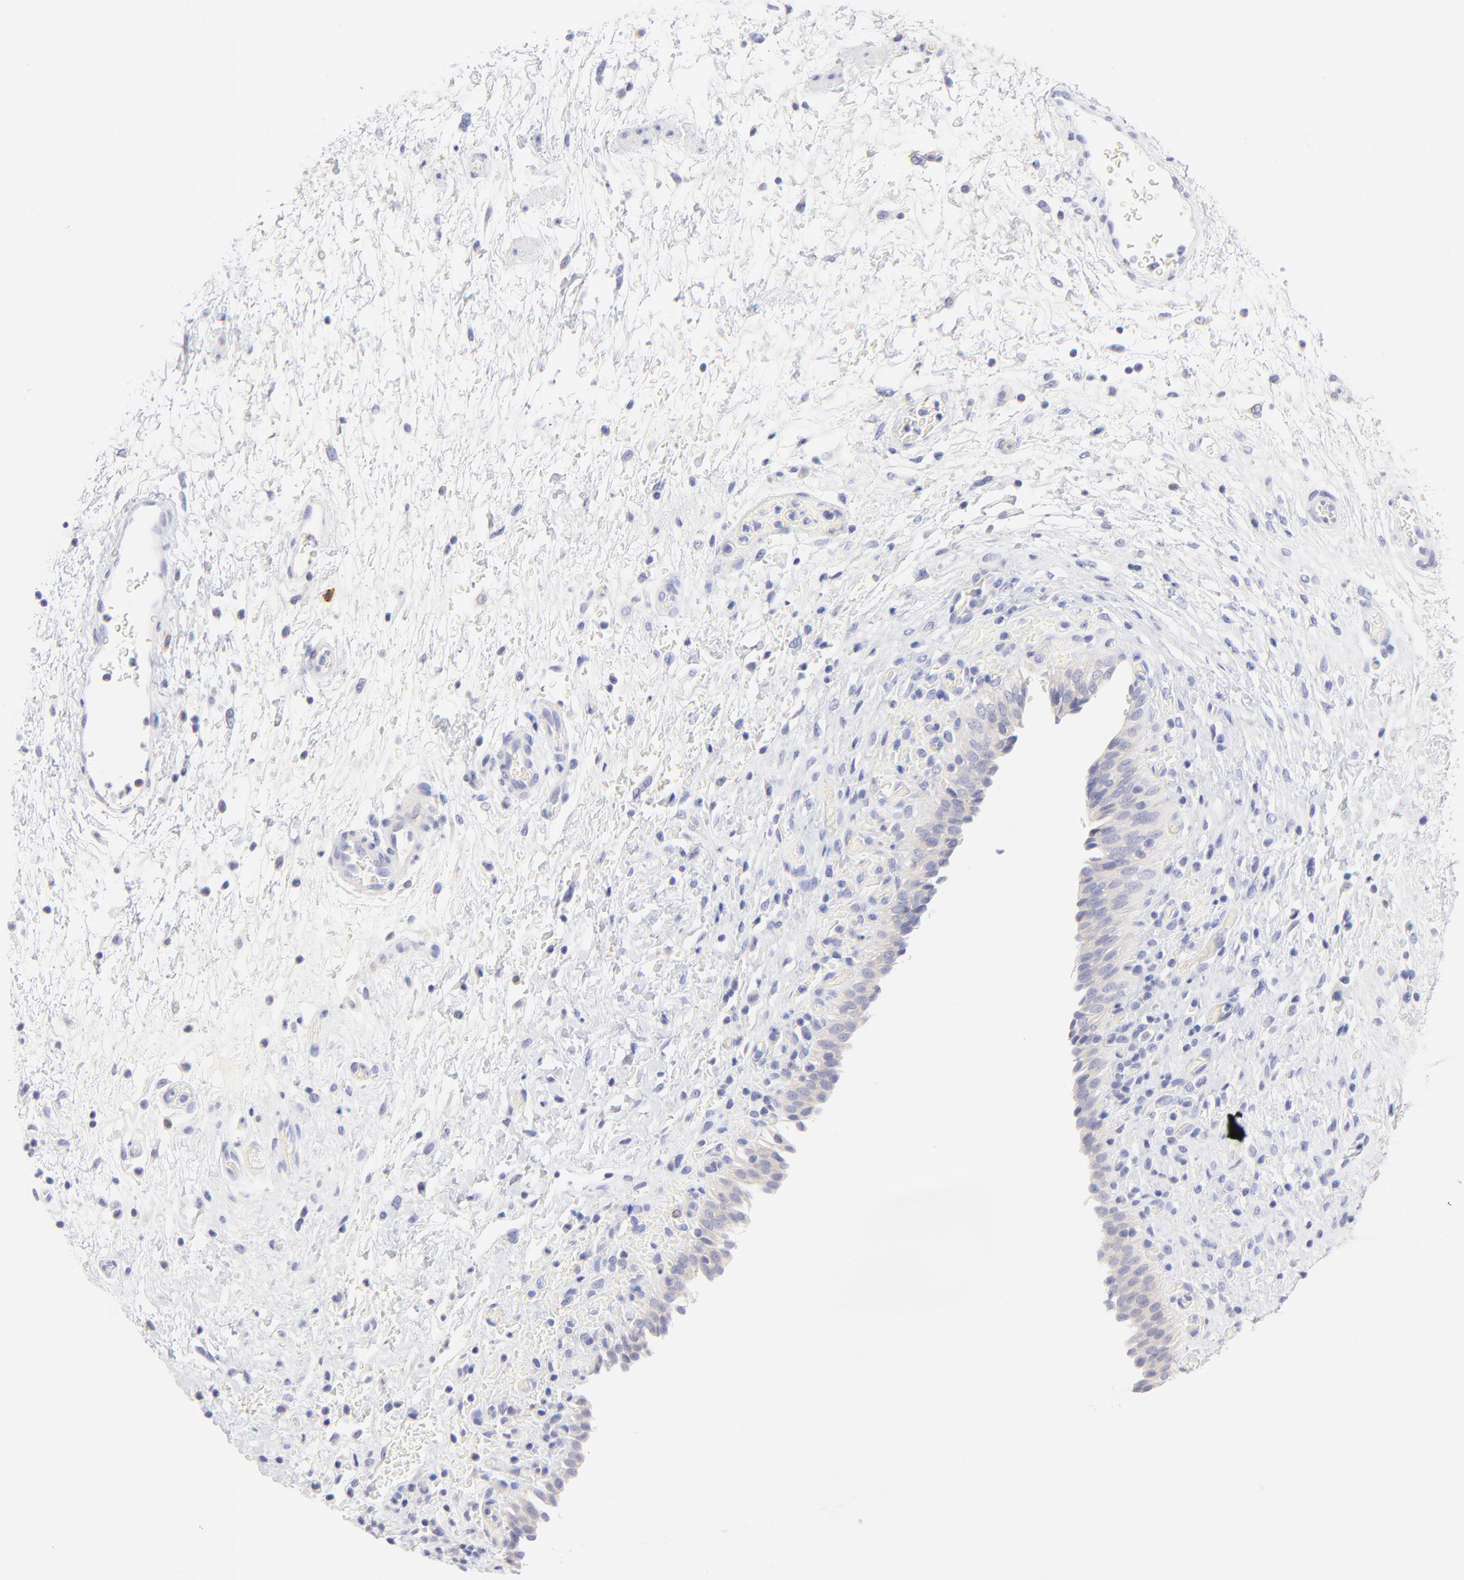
{"staining": {"intensity": "weak", "quantity": "<25%", "location": "cytoplasmic/membranous"}, "tissue": "urinary bladder", "cell_type": "Urothelial cells", "image_type": "normal", "snomed": [{"axis": "morphology", "description": "Normal tissue, NOS"}, {"axis": "topography", "description": "Urinary bladder"}], "caption": "DAB (3,3'-diaminobenzidine) immunohistochemical staining of normal human urinary bladder shows no significant positivity in urothelial cells.", "gene": "EBP", "patient": {"sex": "male", "age": 51}}